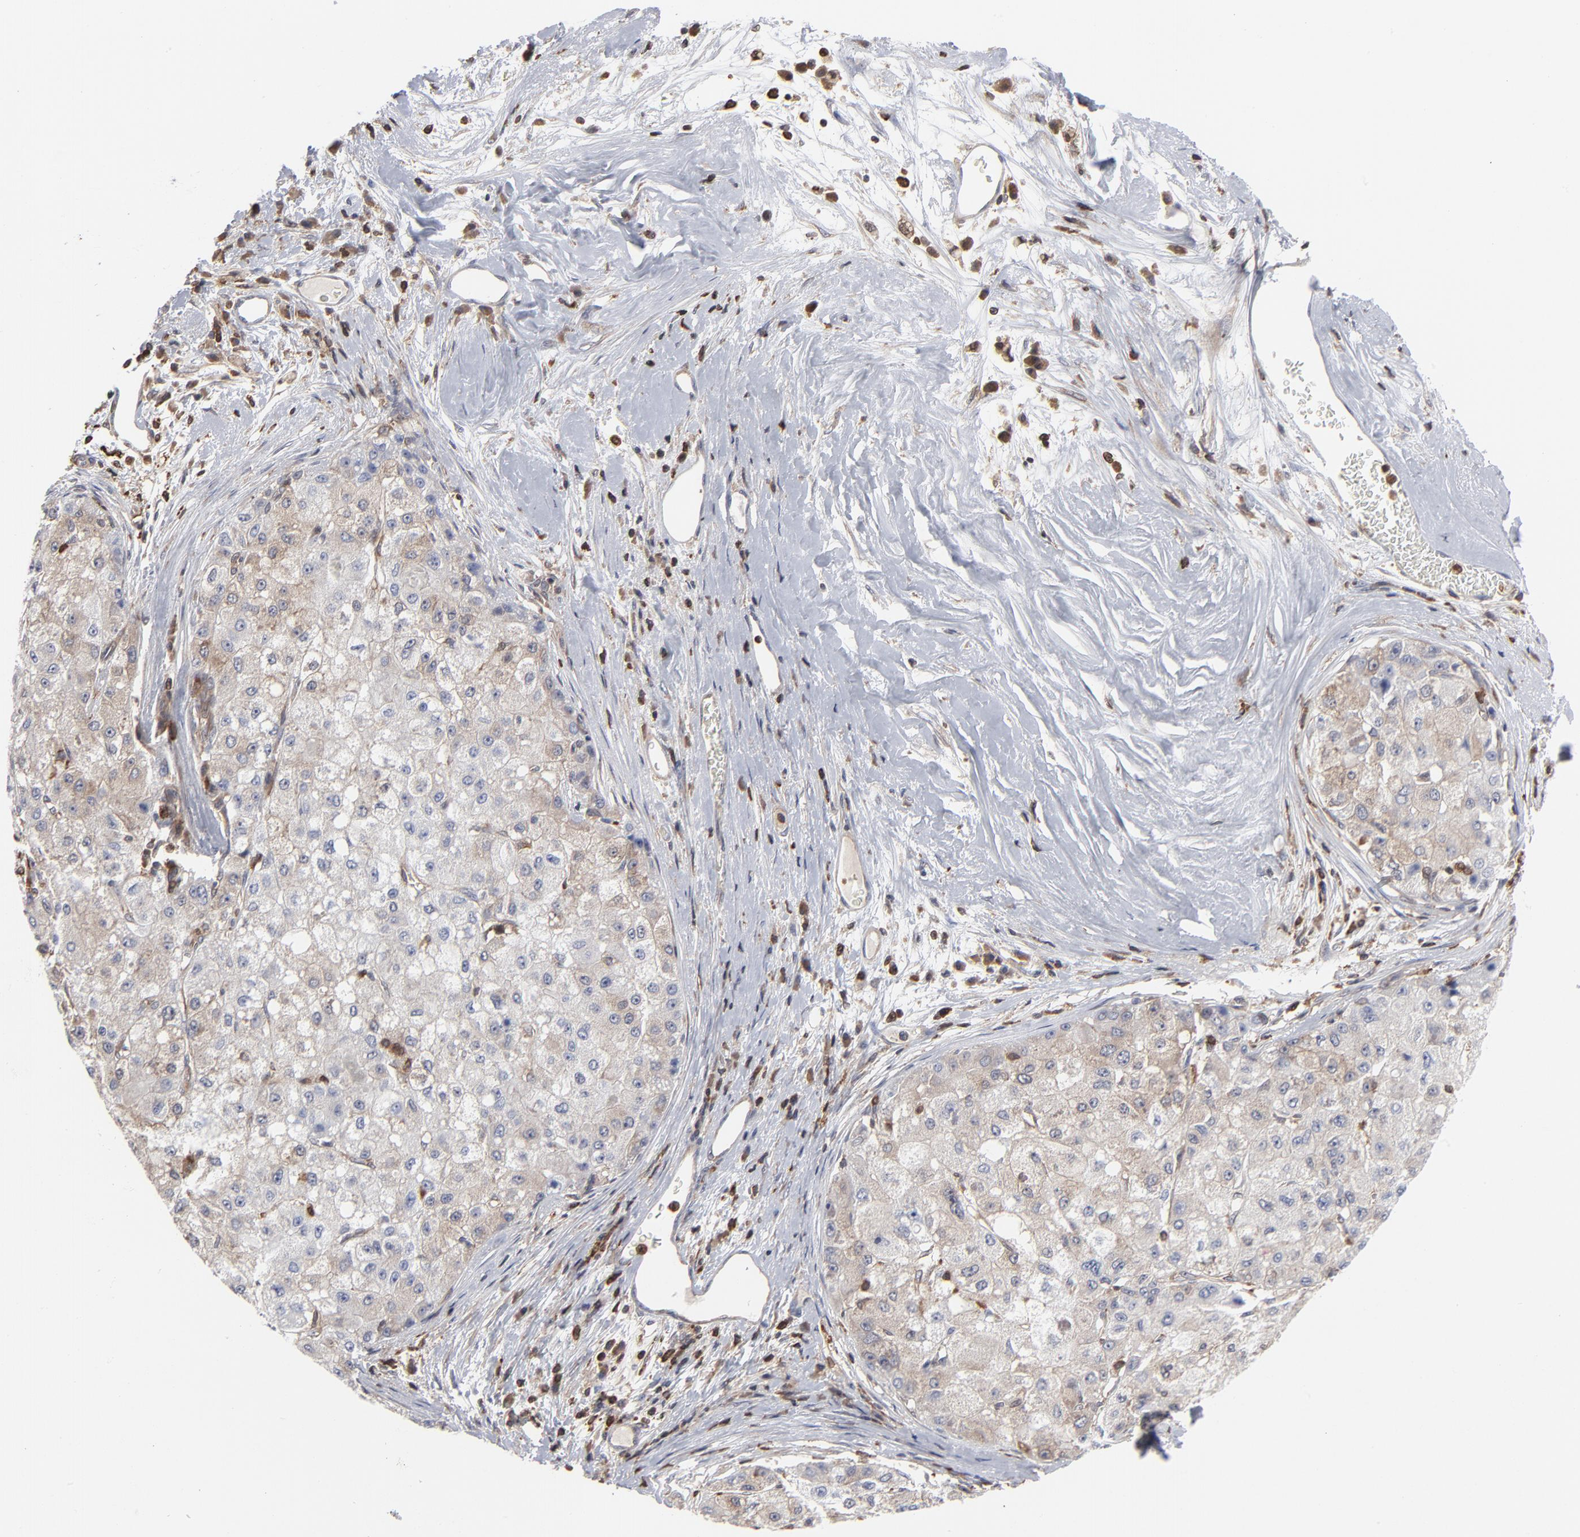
{"staining": {"intensity": "weak", "quantity": ">75%", "location": "cytoplasmic/membranous"}, "tissue": "liver cancer", "cell_type": "Tumor cells", "image_type": "cancer", "snomed": [{"axis": "morphology", "description": "Carcinoma, Hepatocellular, NOS"}, {"axis": "topography", "description": "Liver"}], "caption": "Tumor cells demonstrate weak cytoplasmic/membranous positivity in approximately >75% of cells in liver hepatocellular carcinoma.", "gene": "MAP2K1", "patient": {"sex": "male", "age": 80}}